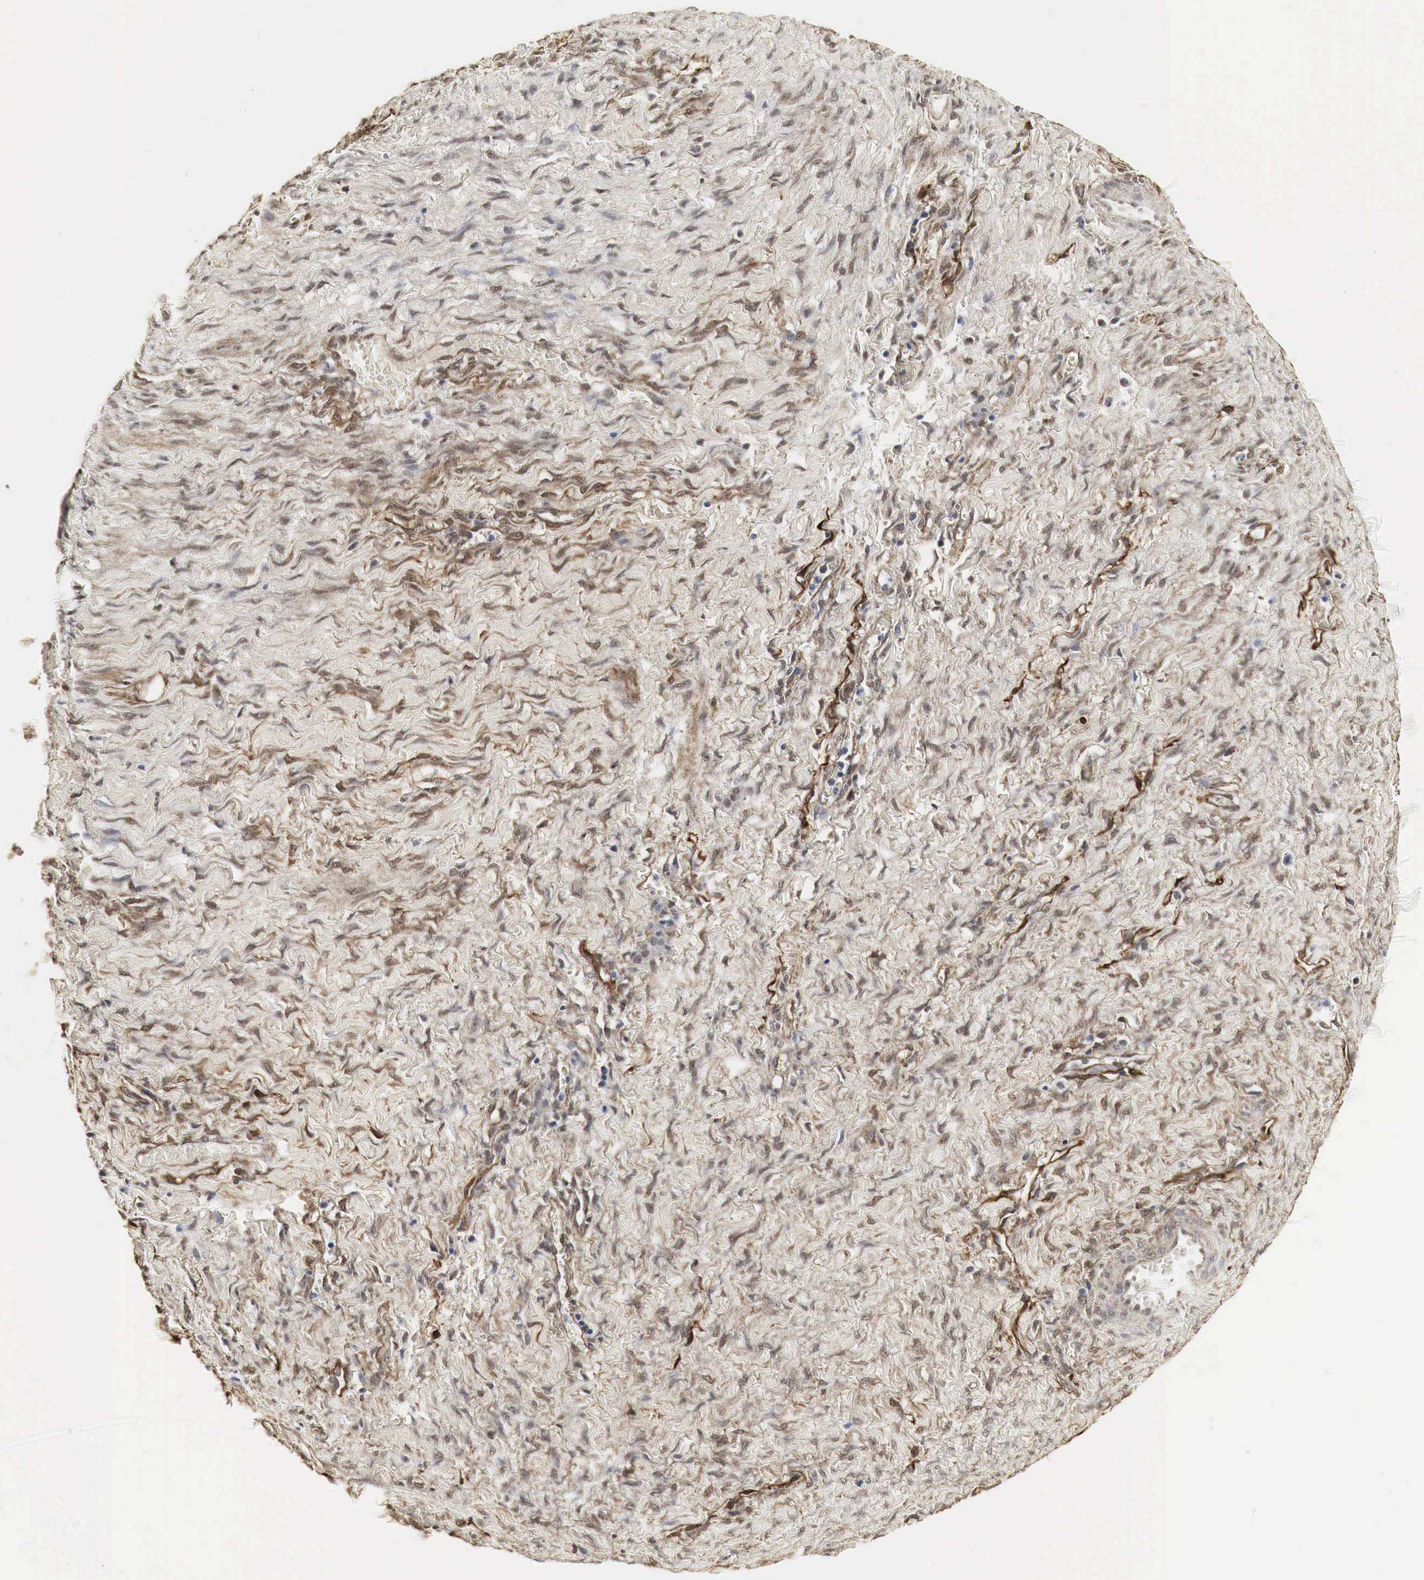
{"staining": {"intensity": "moderate", "quantity": ">75%", "location": "cytoplasmic/membranous"}, "tissue": "smooth muscle", "cell_type": "Smooth muscle cells", "image_type": "normal", "snomed": [{"axis": "morphology", "description": "Normal tissue, NOS"}, {"axis": "topography", "description": "Uterus"}], "caption": "The micrograph displays immunohistochemical staining of unremarkable smooth muscle. There is moderate cytoplasmic/membranous positivity is present in about >75% of smooth muscle cells.", "gene": "SPIN1", "patient": {"sex": "female", "age": 56}}